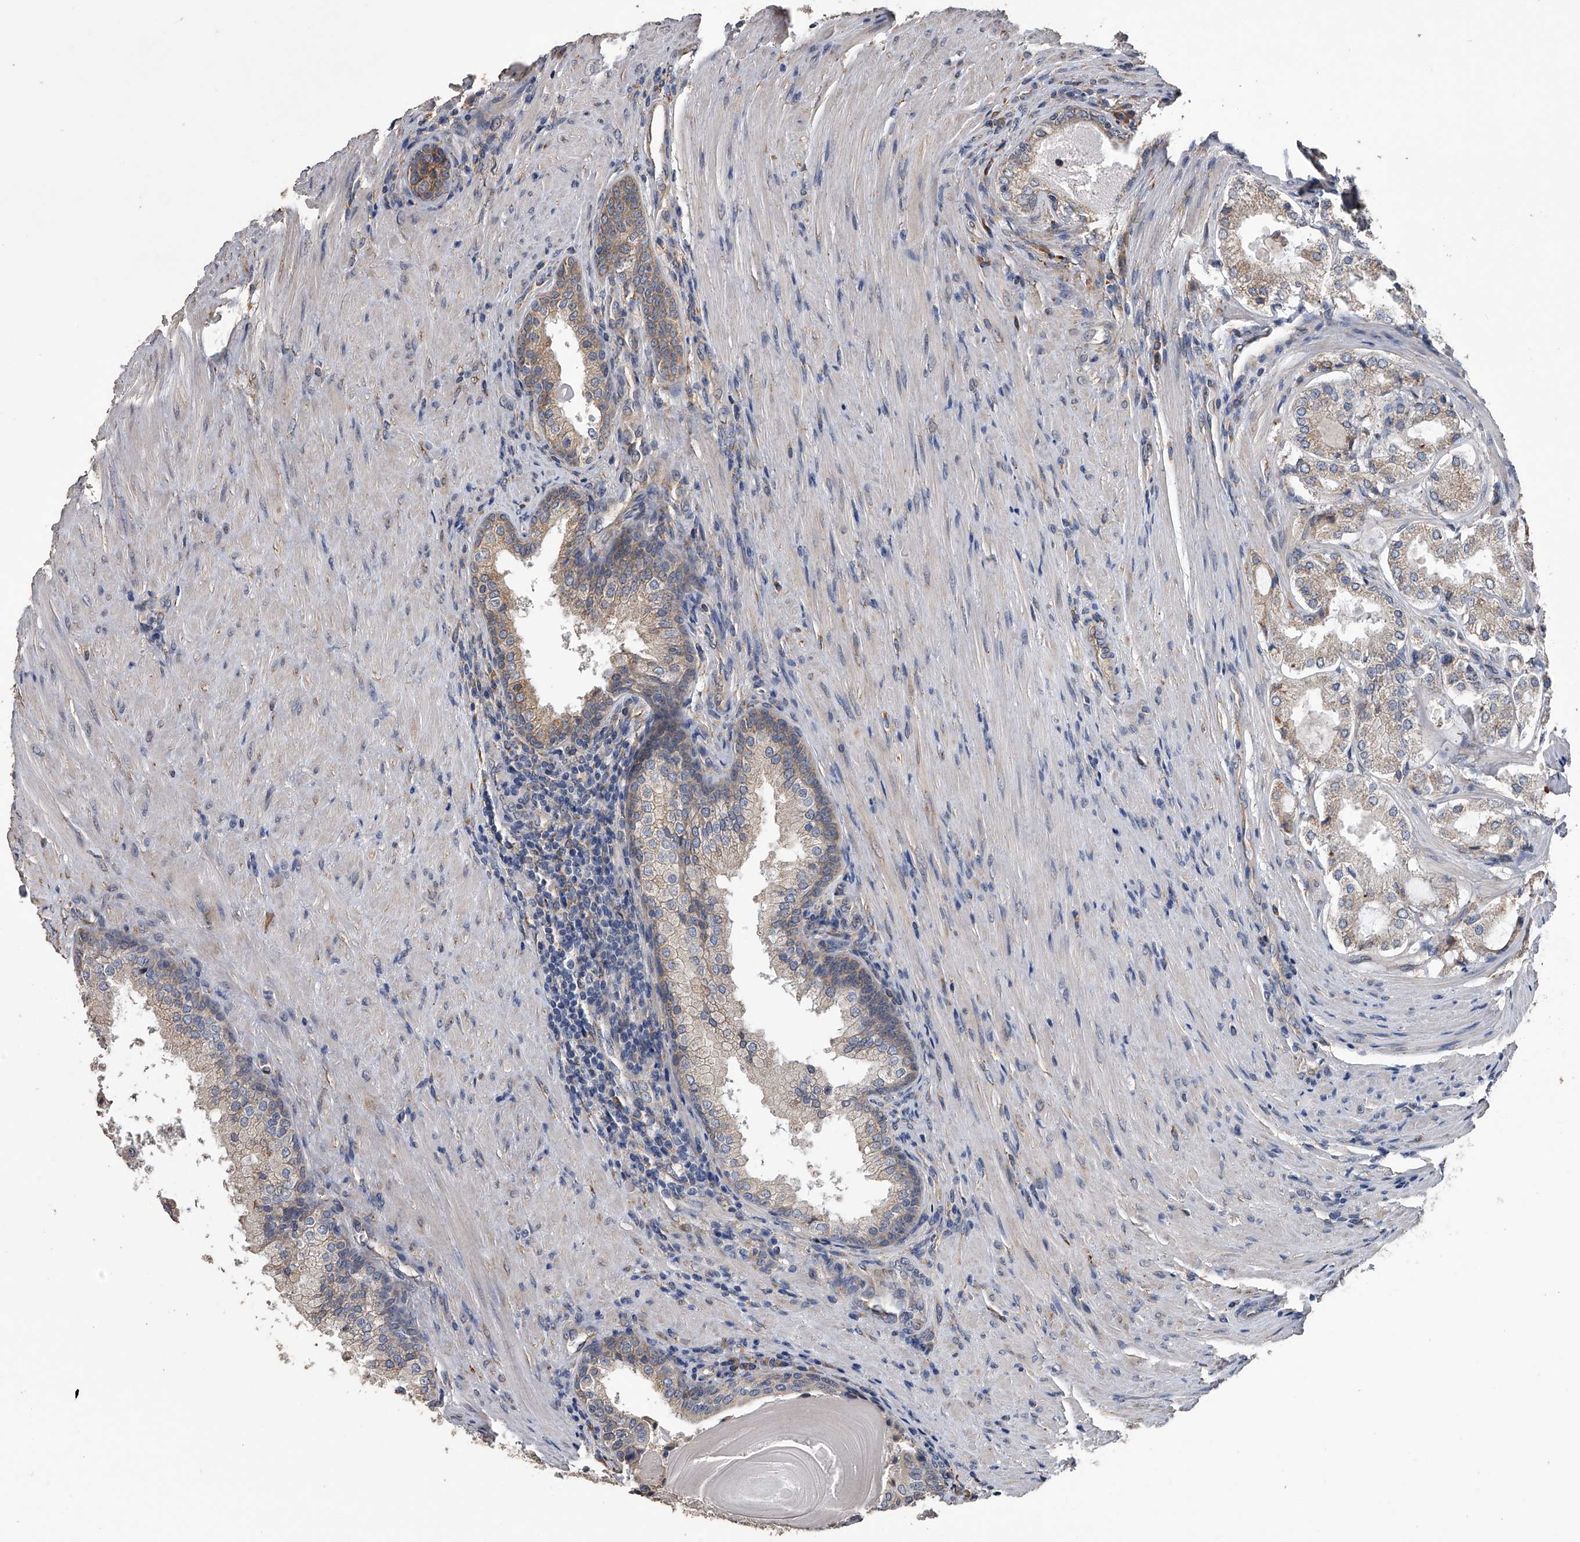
{"staining": {"intensity": "weak", "quantity": "<25%", "location": "cytoplasmic/membranous"}, "tissue": "prostate cancer", "cell_type": "Tumor cells", "image_type": "cancer", "snomed": [{"axis": "morphology", "description": "Adenocarcinoma, High grade"}, {"axis": "topography", "description": "Prostate"}], "caption": "A high-resolution photomicrograph shows immunohistochemistry (IHC) staining of prostate cancer (adenocarcinoma (high-grade)), which displays no significant staining in tumor cells.", "gene": "PCLO", "patient": {"sex": "male", "age": 60}}